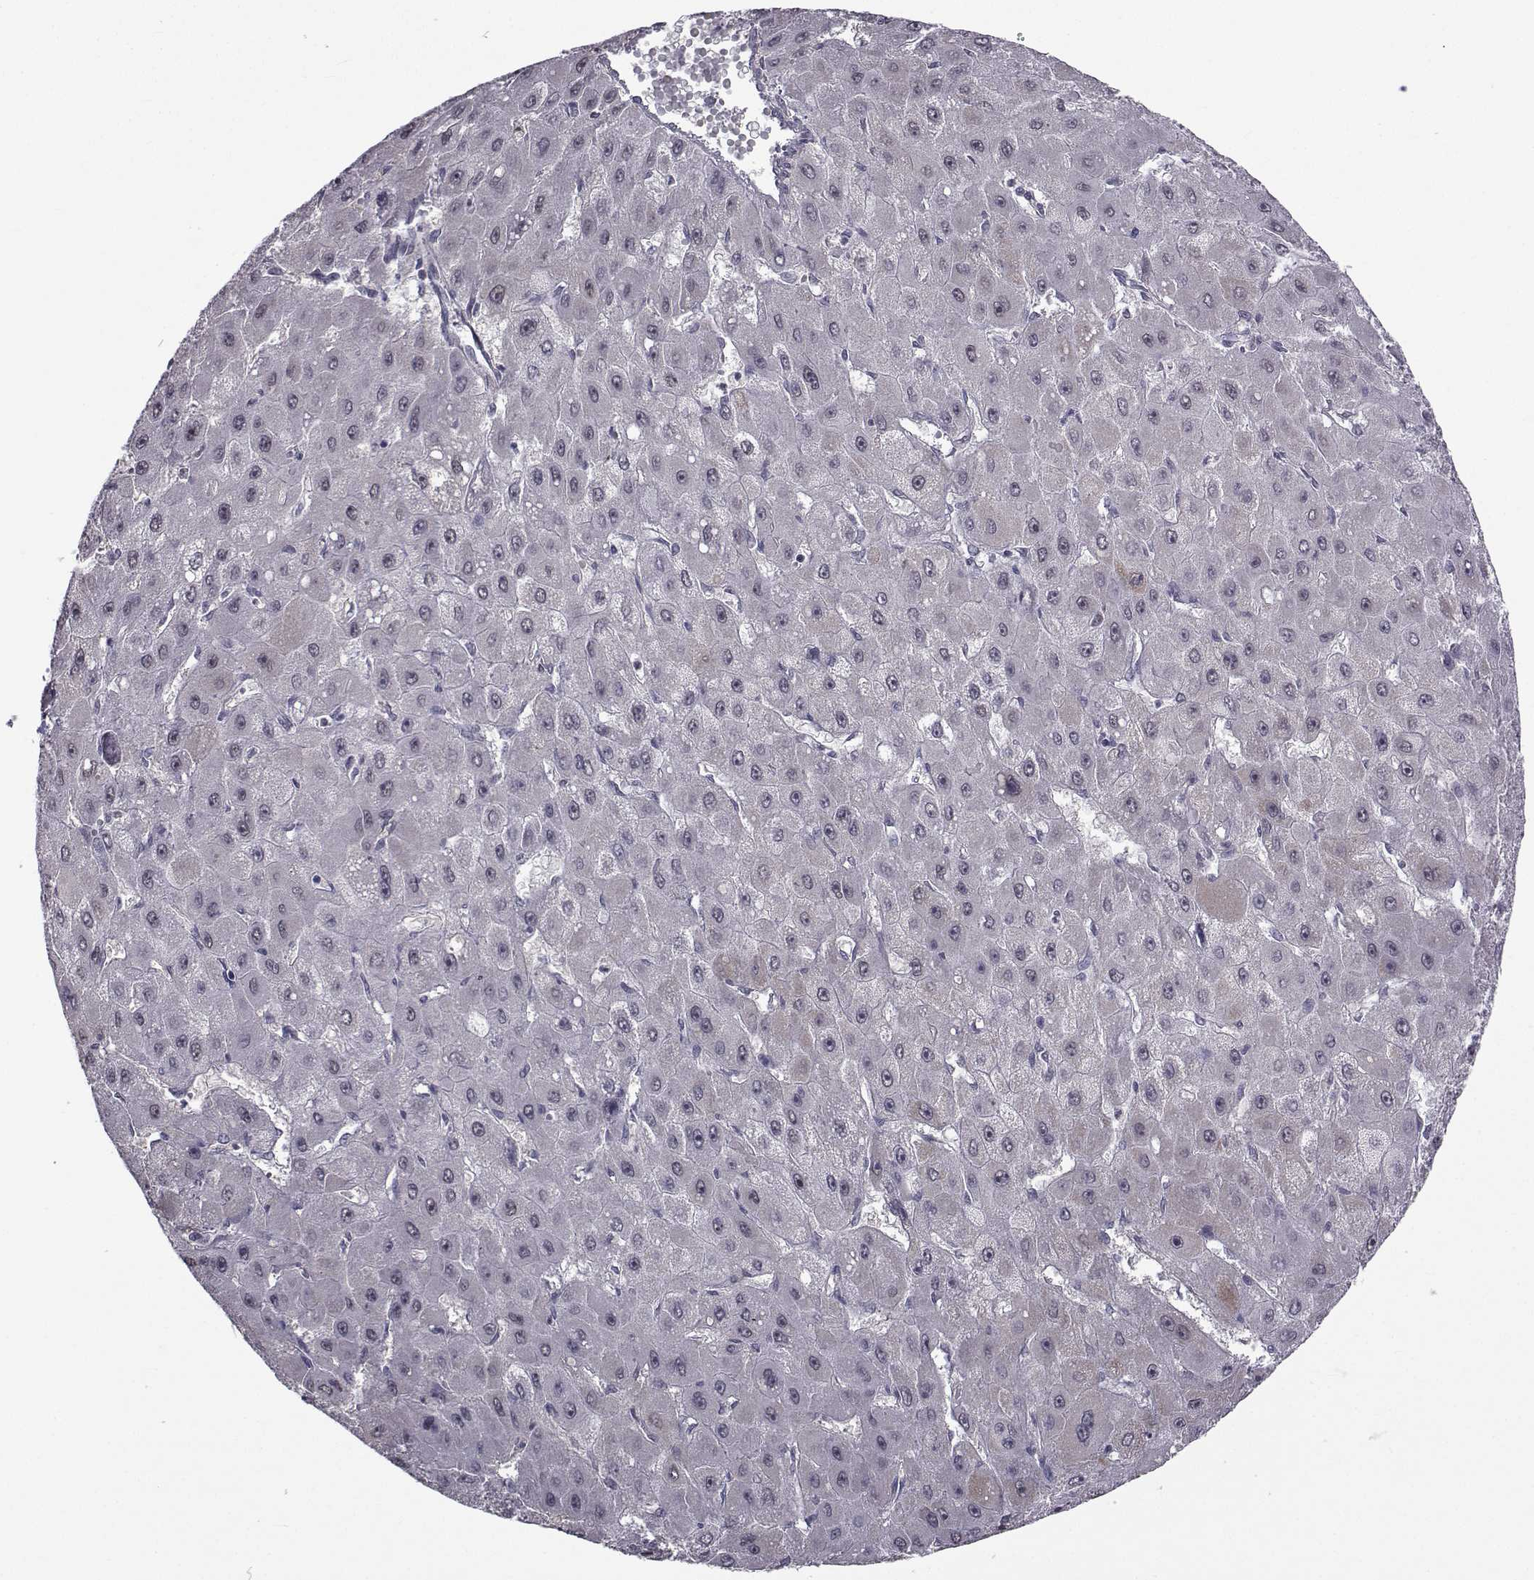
{"staining": {"intensity": "negative", "quantity": "none", "location": "none"}, "tissue": "liver cancer", "cell_type": "Tumor cells", "image_type": "cancer", "snomed": [{"axis": "morphology", "description": "Carcinoma, Hepatocellular, NOS"}, {"axis": "topography", "description": "Liver"}], "caption": "A micrograph of liver cancer (hepatocellular carcinoma) stained for a protein displays no brown staining in tumor cells.", "gene": "CFAP74", "patient": {"sex": "female", "age": 25}}